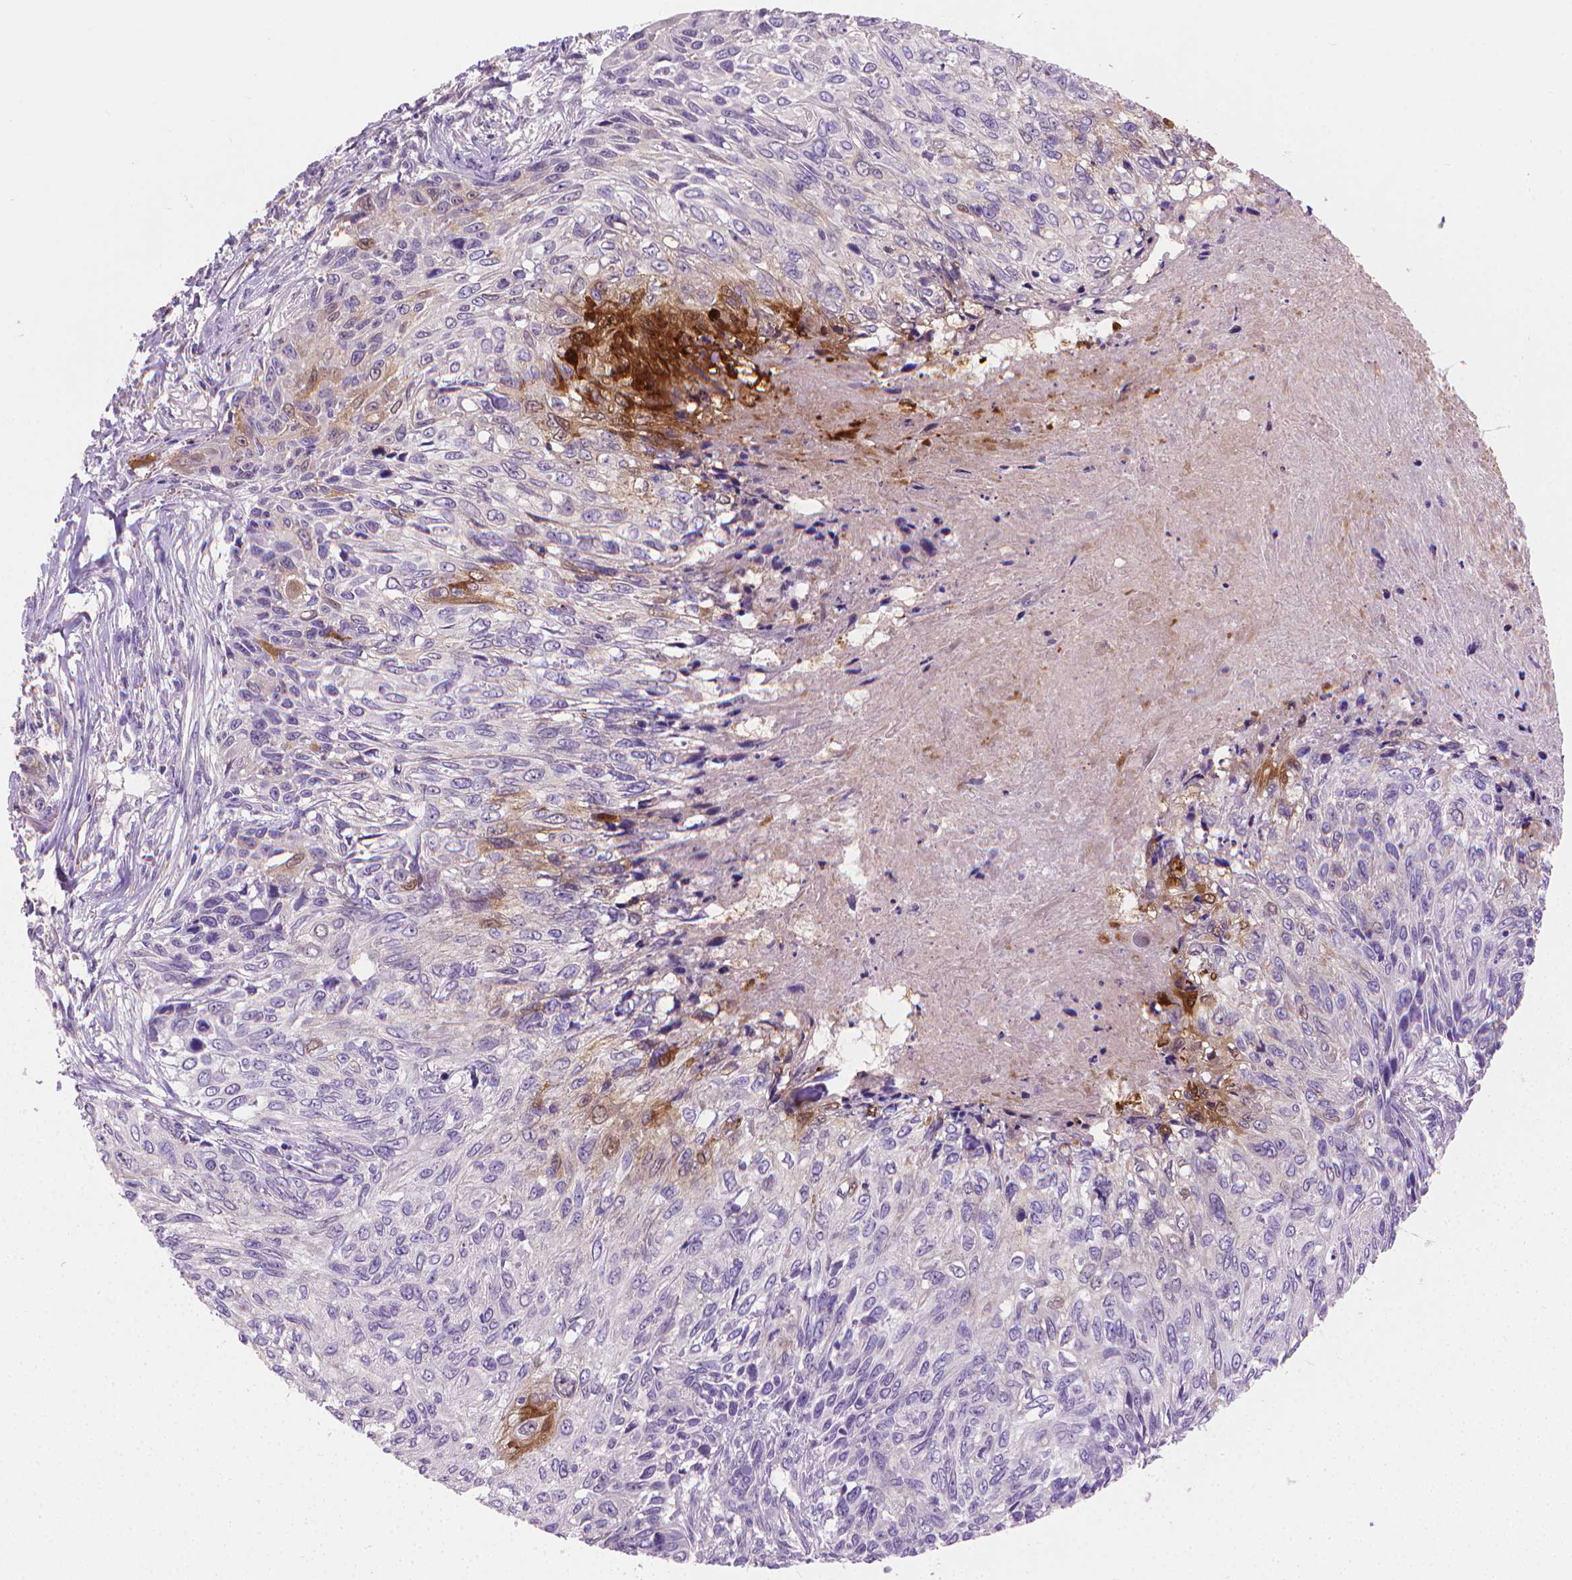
{"staining": {"intensity": "strong", "quantity": "<25%", "location": "cytoplasmic/membranous"}, "tissue": "skin cancer", "cell_type": "Tumor cells", "image_type": "cancer", "snomed": [{"axis": "morphology", "description": "Squamous cell carcinoma, NOS"}, {"axis": "topography", "description": "Skin"}], "caption": "A micrograph of human skin cancer (squamous cell carcinoma) stained for a protein shows strong cytoplasmic/membranous brown staining in tumor cells.", "gene": "GSDMA", "patient": {"sex": "male", "age": 92}}